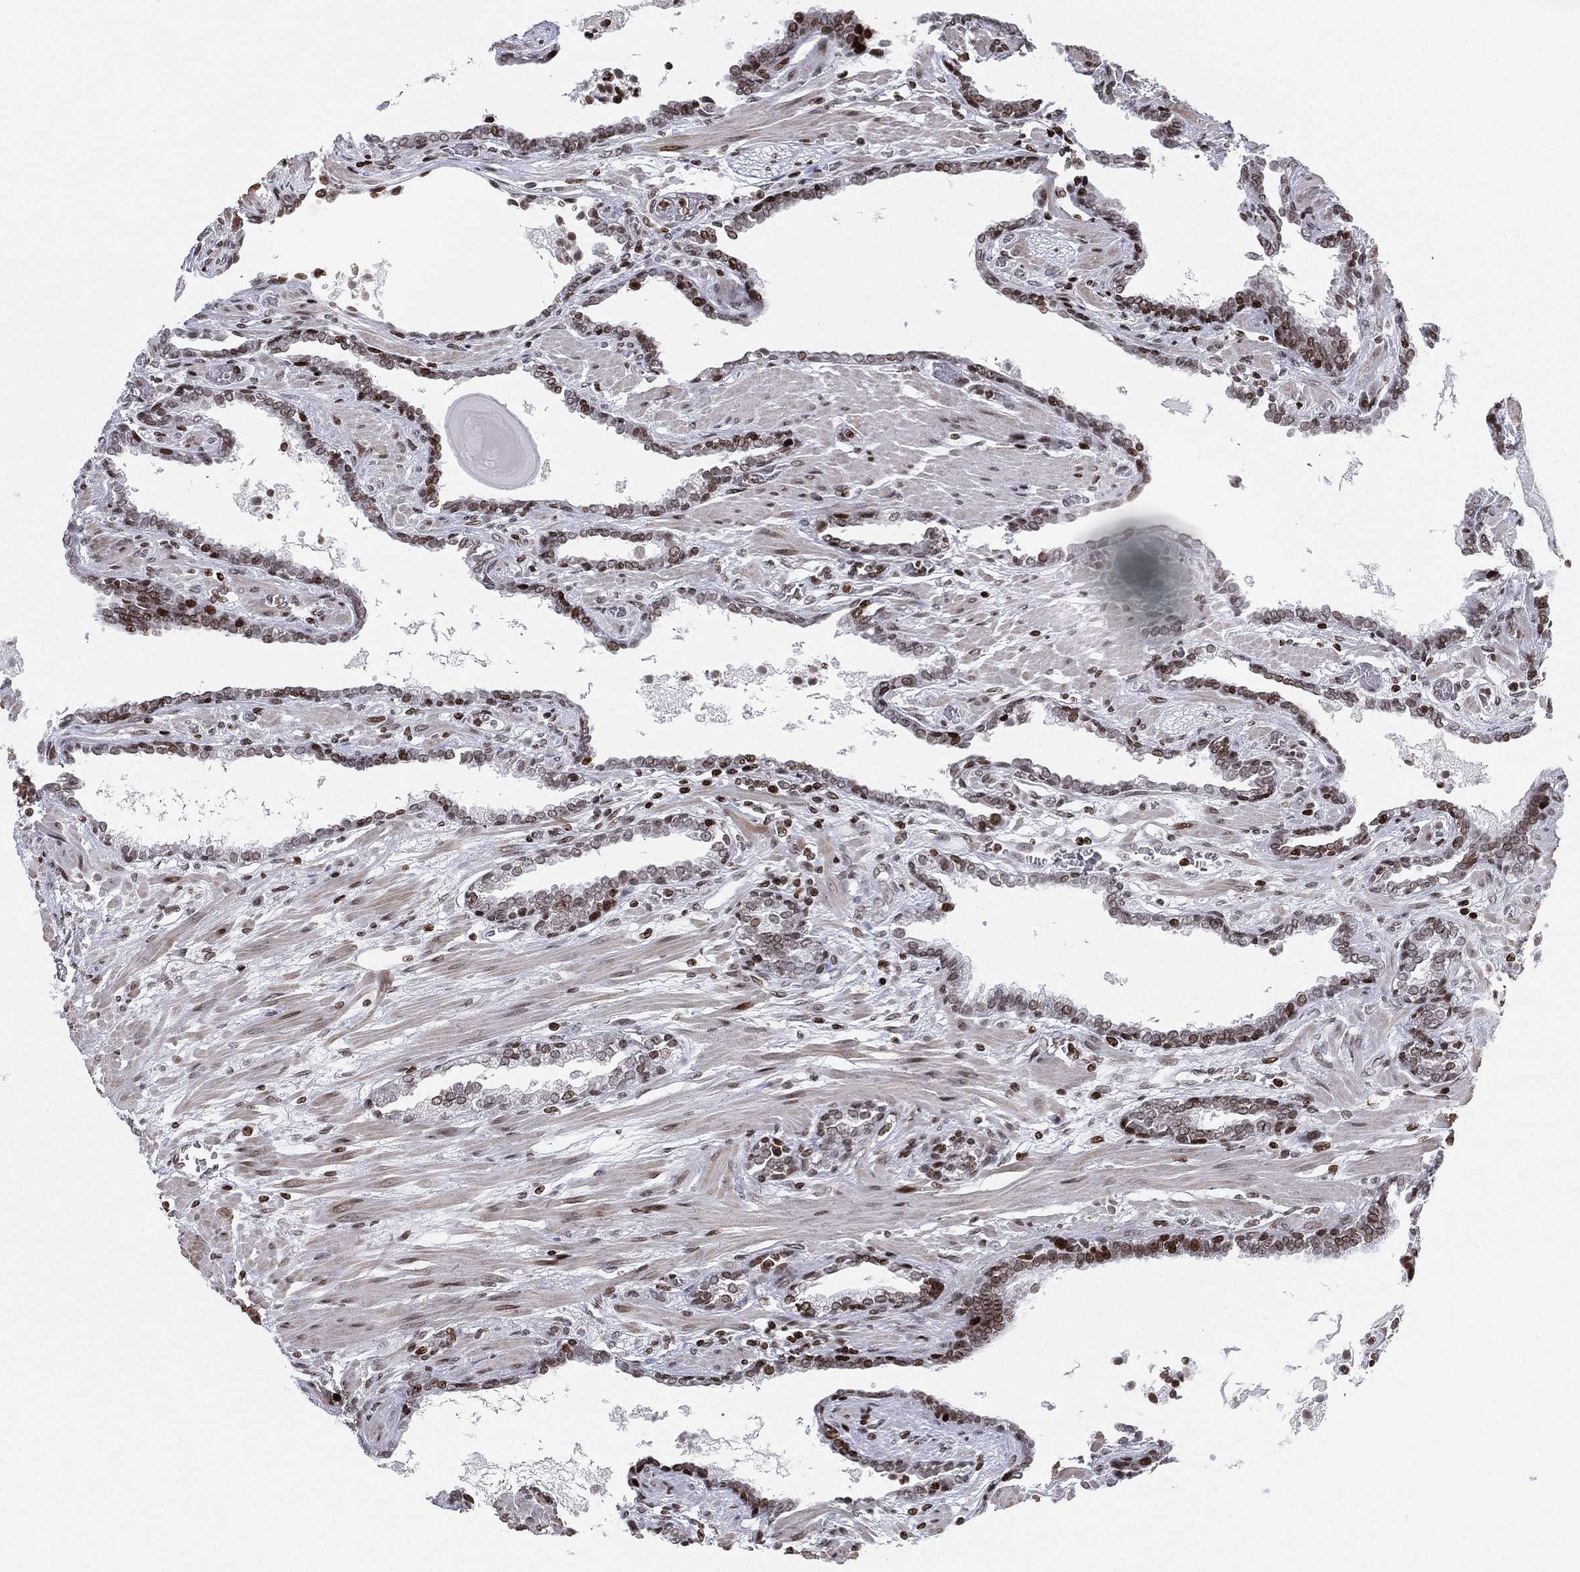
{"staining": {"intensity": "moderate", "quantity": "<25%", "location": "nuclear"}, "tissue": "prostate cancer", "cell_type": "Tumor cells", "image_type": "cancer", "snomed": [{"axis": "morphology", "description": "Adenocarcinoma, Low grade"}, {"axis": "topography", "description": "Prostate"}], "caption": "High-magnification brightfield microscopy of low-grade adenocarcinoma (prostate) stained with DAB (3,3'-diaminobenzidine) (brown) and counterstained with hematoxylin (blue). tumor cells exhibit moderate nuclear staining is identified in about<25% of cells.", "gene": "MFSD14A", "patient": {"sex": "male", "age": 69}}